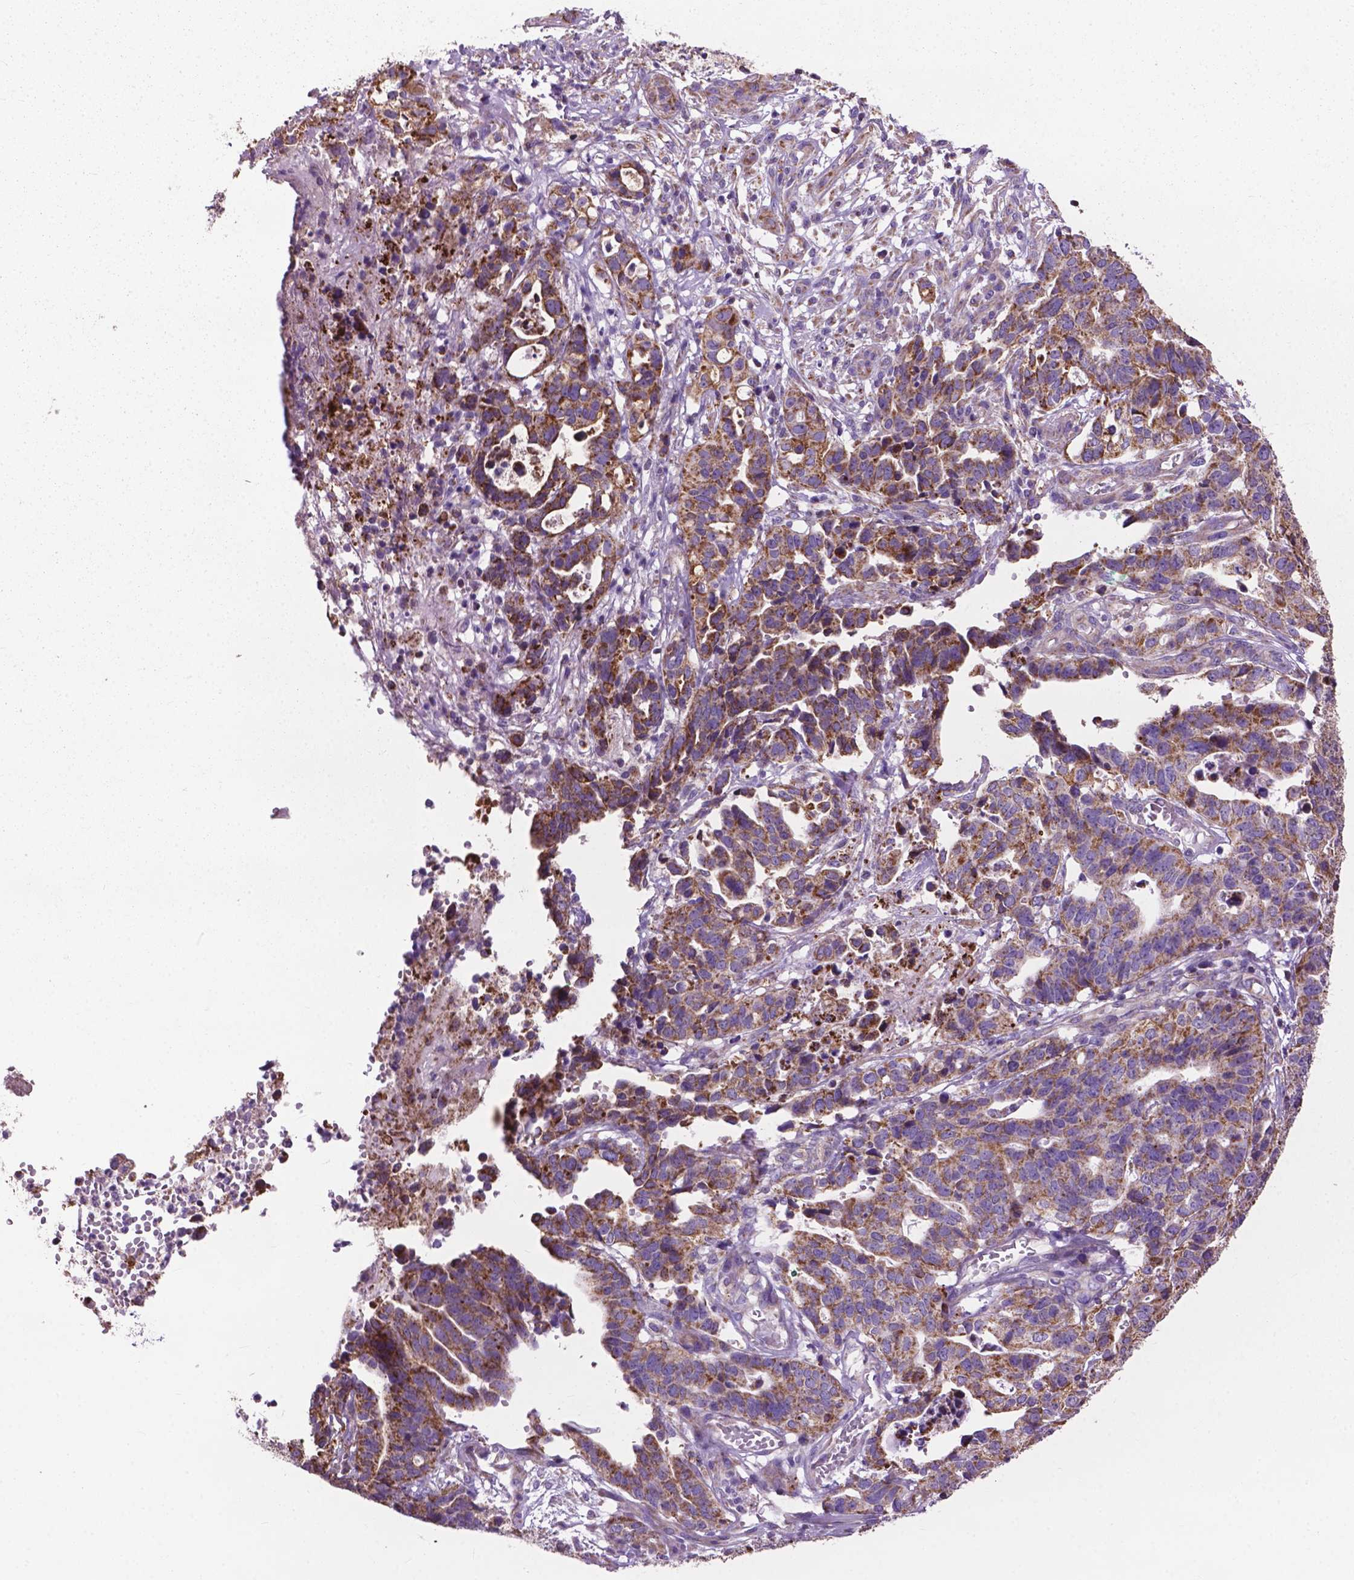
{"staining": {"intensity": "moderate", "quantity": ">75%", "location": "cytoplasmic/membranous"}, "tissue": "stomach cancer", "cell_type": "Tumor cells", "image_type": "cancer", "snomed": [{"axis": "morphology", "description": "Adenocarcinoma, NOS"}, {"axis": "topography", "description": "Stomach, upper"}], "caption": "Human stomach adenocarcinoma stained with a brown dye displays moderate cytoplasmic/membranous positive positivity in approximately >75% of tumor cells.", "gene": "VDAC1", "patient": {"sex": "female", "age": 67}}